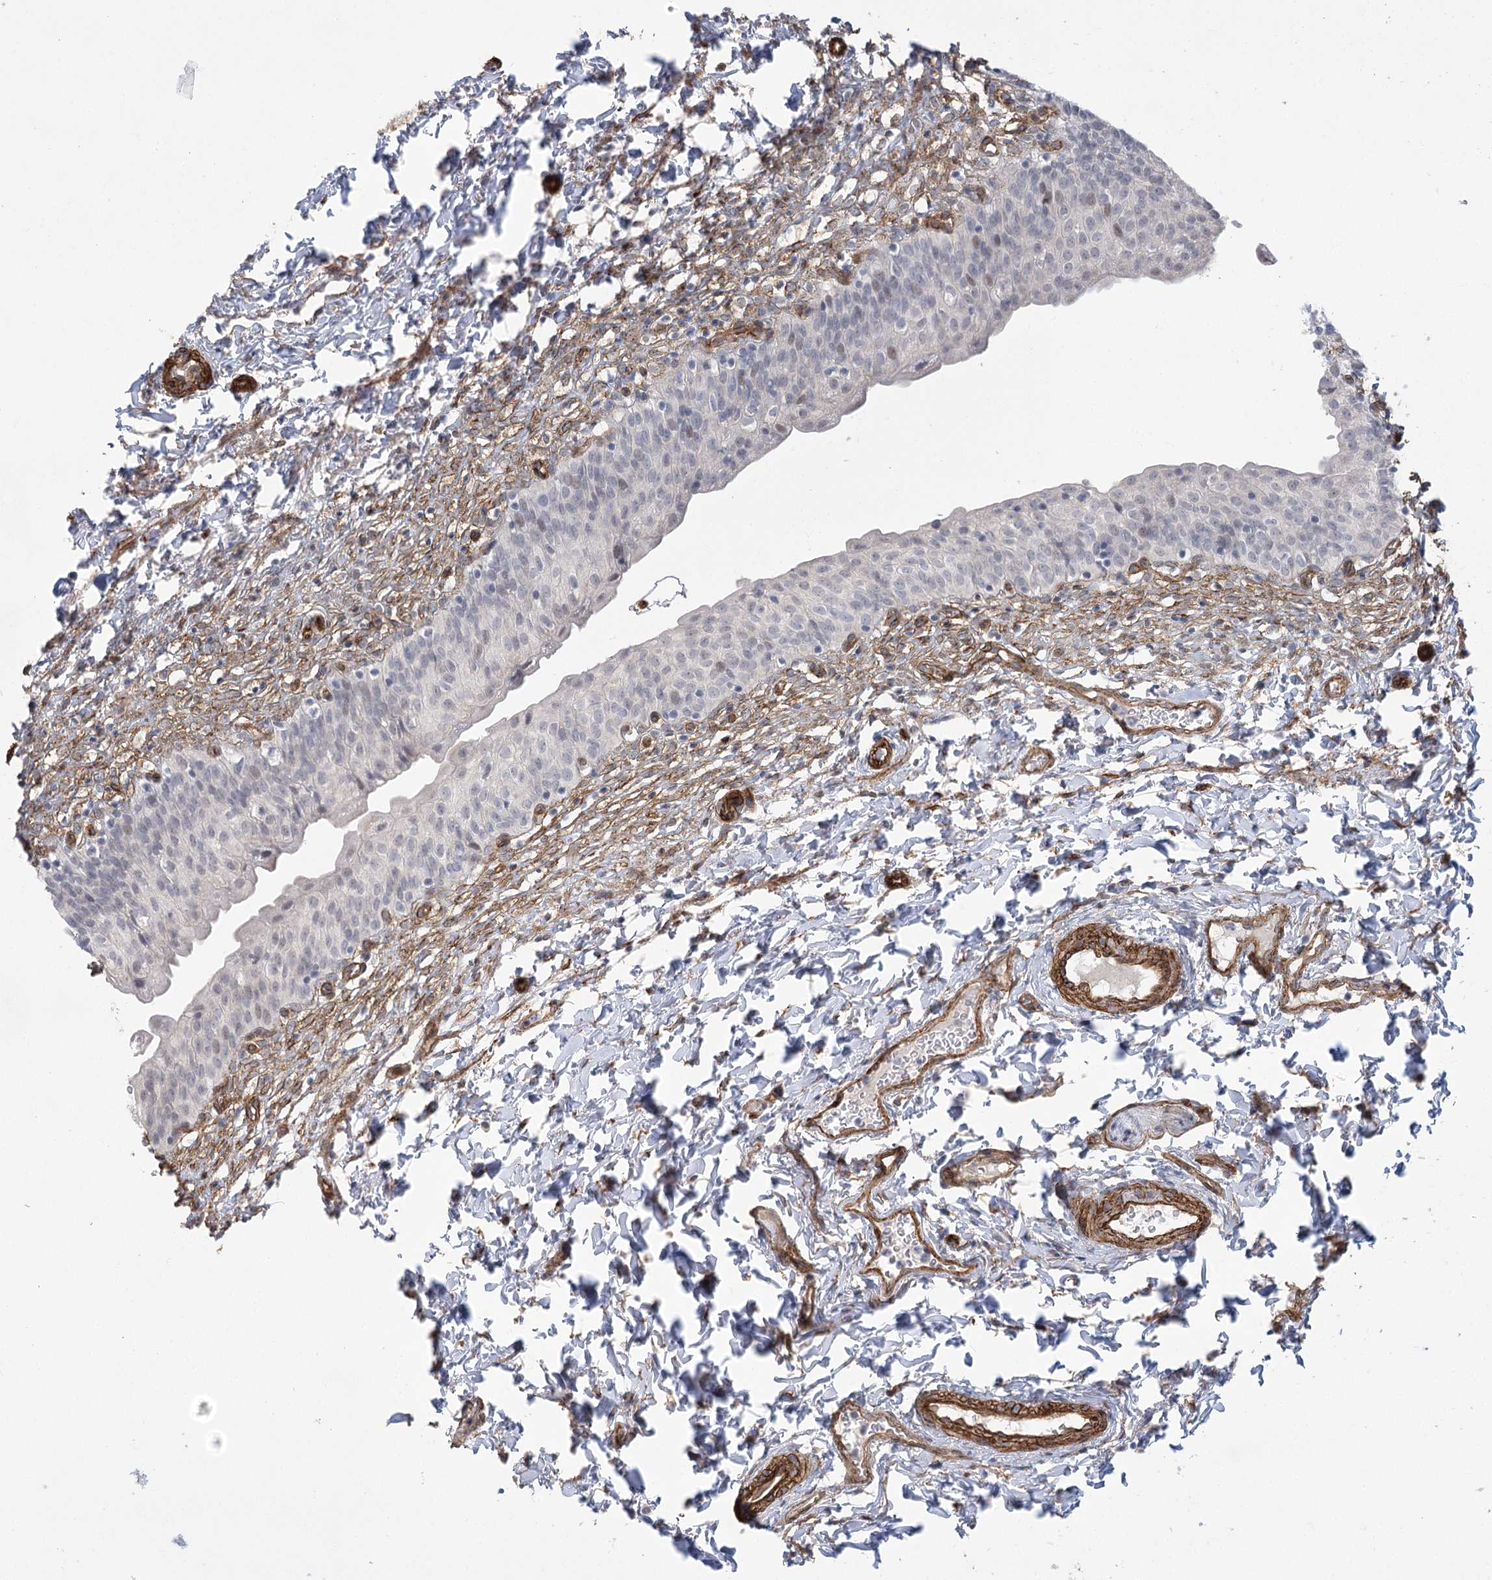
{"staining": {"intensity": "weak", "quantity": "25%-75%", "location": "nuclear"}, "tissue": "urinary bladder", "cell_type": "Urothelial cells", "image_type": "normal", "snomed": [{"axis": "morphology", "description": "Normal tissue, NOS"}, {"axis": "topography", "description": "Urinary bladder"}], "caption": "Immunohistochemical staining of normal human urinary bladder displays 25%-75% levels of weak nuclear protein expression in about 25%-75% of urothelial cells. (DAB = brown stain, brightfield microscopy at high magnification).", "gene": "AMTN", "patient": {"sex": "male", "age": 55}}